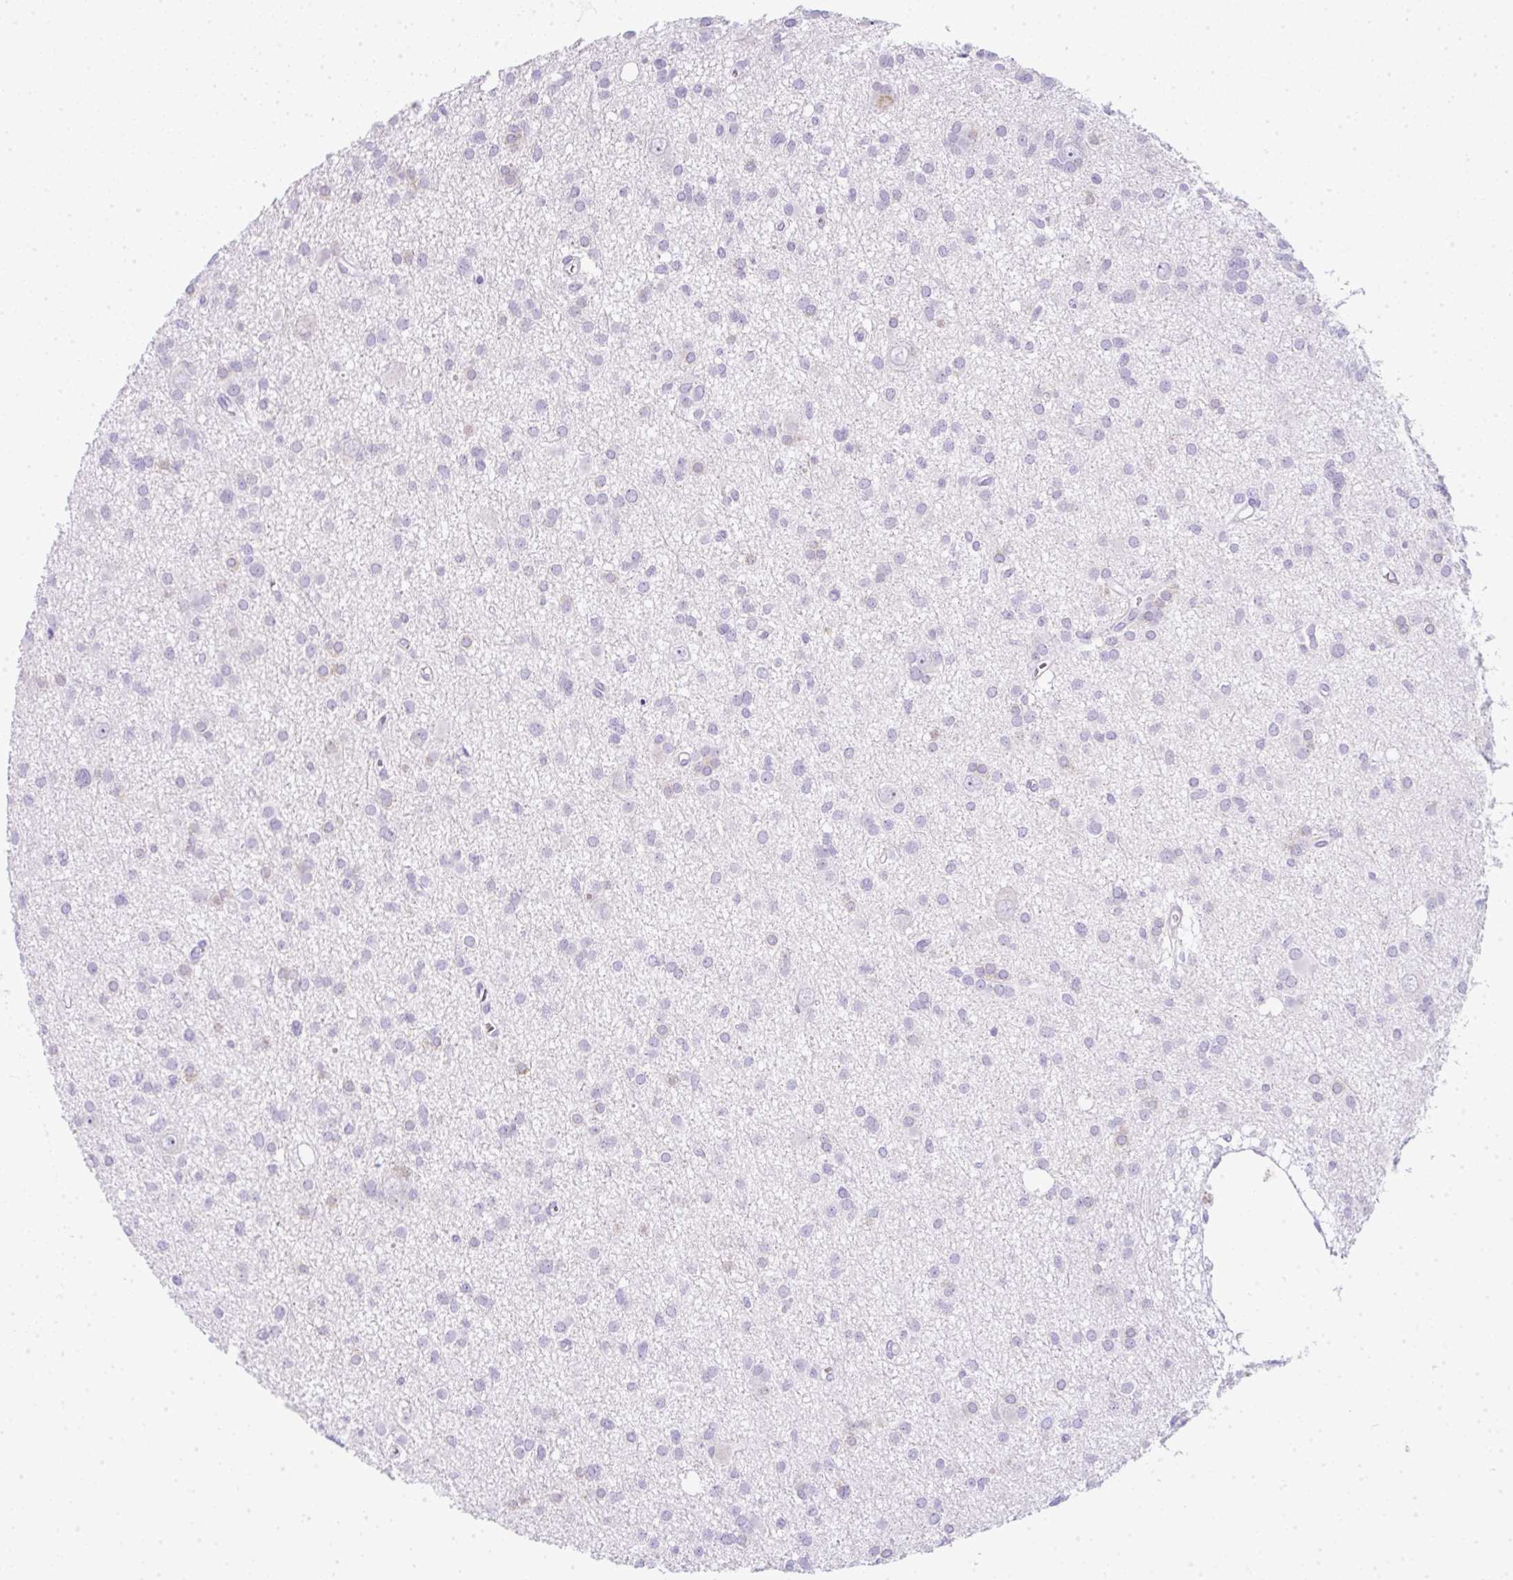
{"staining": {"intensity": "negative", "quantity": "none", "location": "none"}, "tissue": "glioma", "cell_type": "Tumor cells", "image_type": "cancer", "snomed": [{"axis": "morphology", "description": "Glioma, malignant, High grade"}, {"axis": "topography", "description": "Brain"}], "caption": "This is an immunohistochemistry image of glioma. There is no staining in tumor cells.", "gene": "LPAR4", "patient": {"sex": "male", "age": 23}}